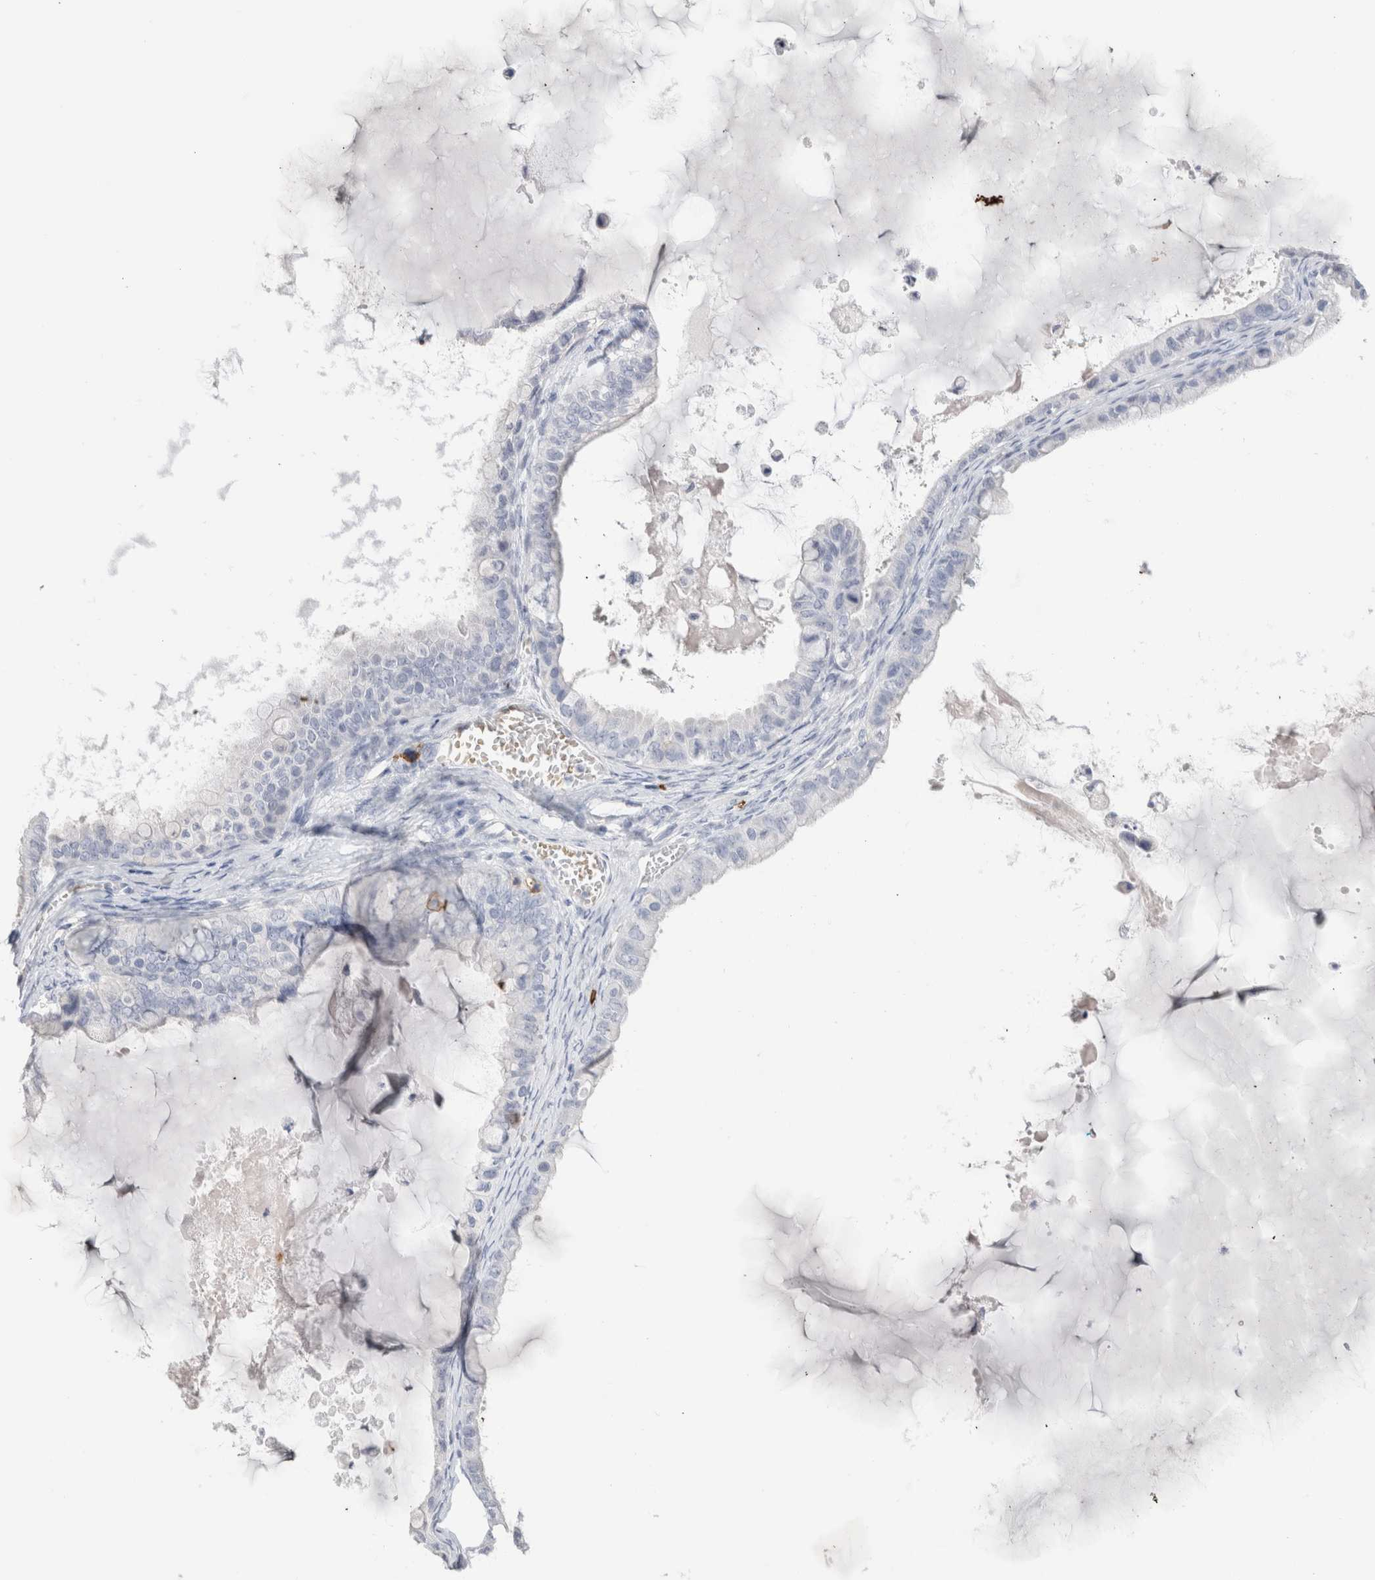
{"staining": {"intensity": "negative", "quantity": "none", "location": "none"}, "tissue": "ovarian cancer", "cell_type": "Tumor cells", "image_type": "cancer", "snomed": [{"axis": "morphology", "description": "Cystadenocarcinoma, mucinous, NOS"}, {"axis": "topography", "description": "Ovary"}], "caption": "An image of ovarian cancer stained for a protein demonstrates no brown staining in tumor cells.", "gene": "CD38", "patient": {"sex": "female", "age": 80}}